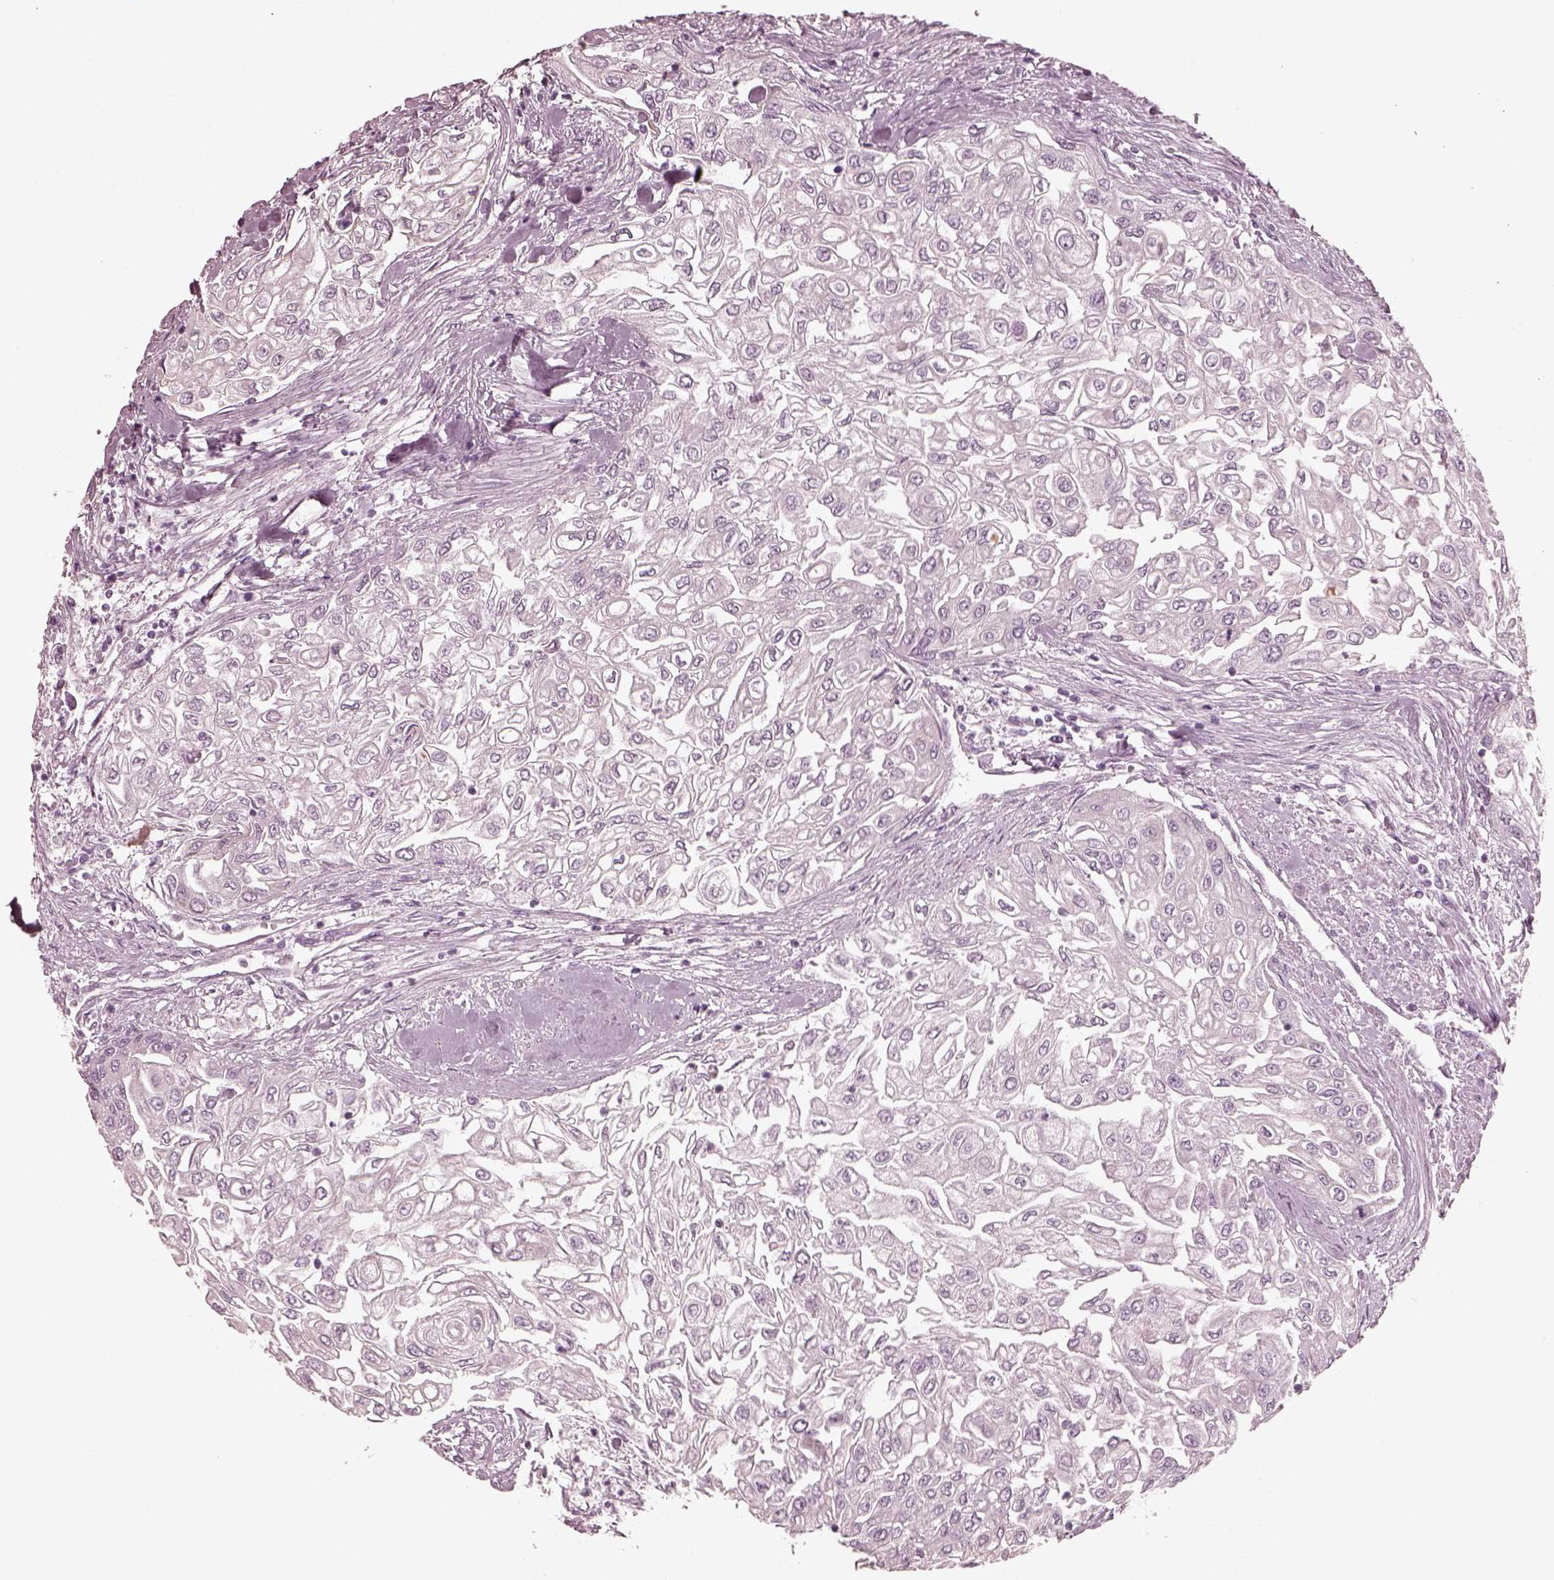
{"staining": {"intensity": "negative", "quantity": "none", "location": "none"}, "tissue": "urothelial cancer", "cell_type": "Tumor cells", "image_type": "cancer", "snomed": [{"axis": "morphology", "description": "Urothelial carcinoma, High grade"}, {"axis": "topography", "description": "Urinary bladder"}], "caption": "High magnification brightfield microscopy of urothelial cancer stained with DAB (brown) and counterstained with hematoxylin (blue): tumor cells show no significant staining.", "gene": "GRM6", "patient": {"sex": "male", "age": 62}}